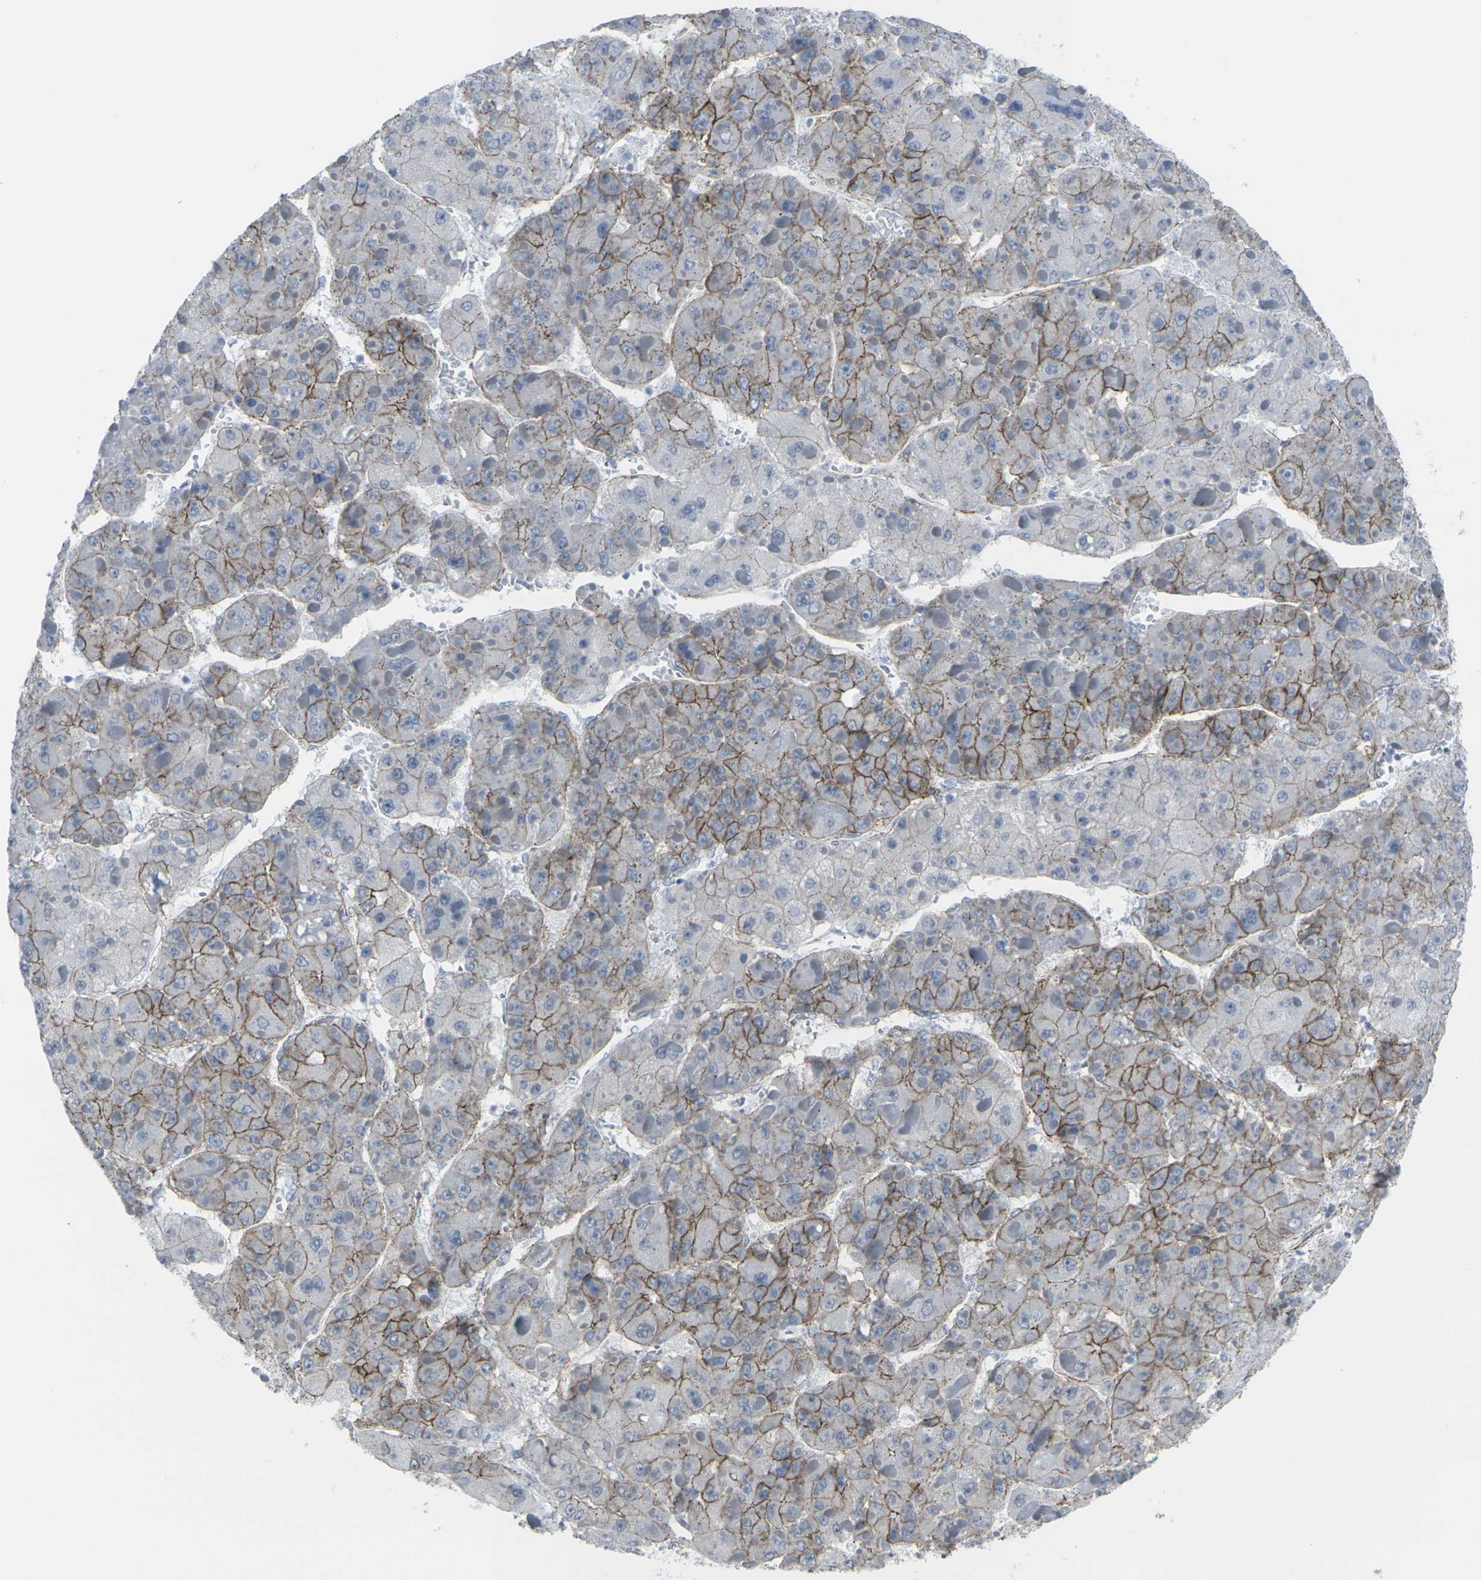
{"staining": {"intensity": "moderate", "quantity": "<25%", "location": "cytoplasmic/membranous"}, "tissue": "liver cancer", "cell_type": "Tumor cells", "image_type": "cancer", "snomed": [{"axis": "morphology", "description": "Carcinoma, Hepatocellular, NOS"}, {"axis": "topography", "description": "Liver"}], "caption": "Immunohistochemistry of human liver cancer (hepatocellular carcinoma) reveals low levels of moderate cytoplasmic/membranous staining in about <25% of tumor cells. The staining was performed using DAB (3,3'-diaminobenzidine), with brown indicating positive protein expression. Nuclei are stained blue with hematoxylin.", "gene": "CDH11", "patient": {"sex": "female", "age": 73}}